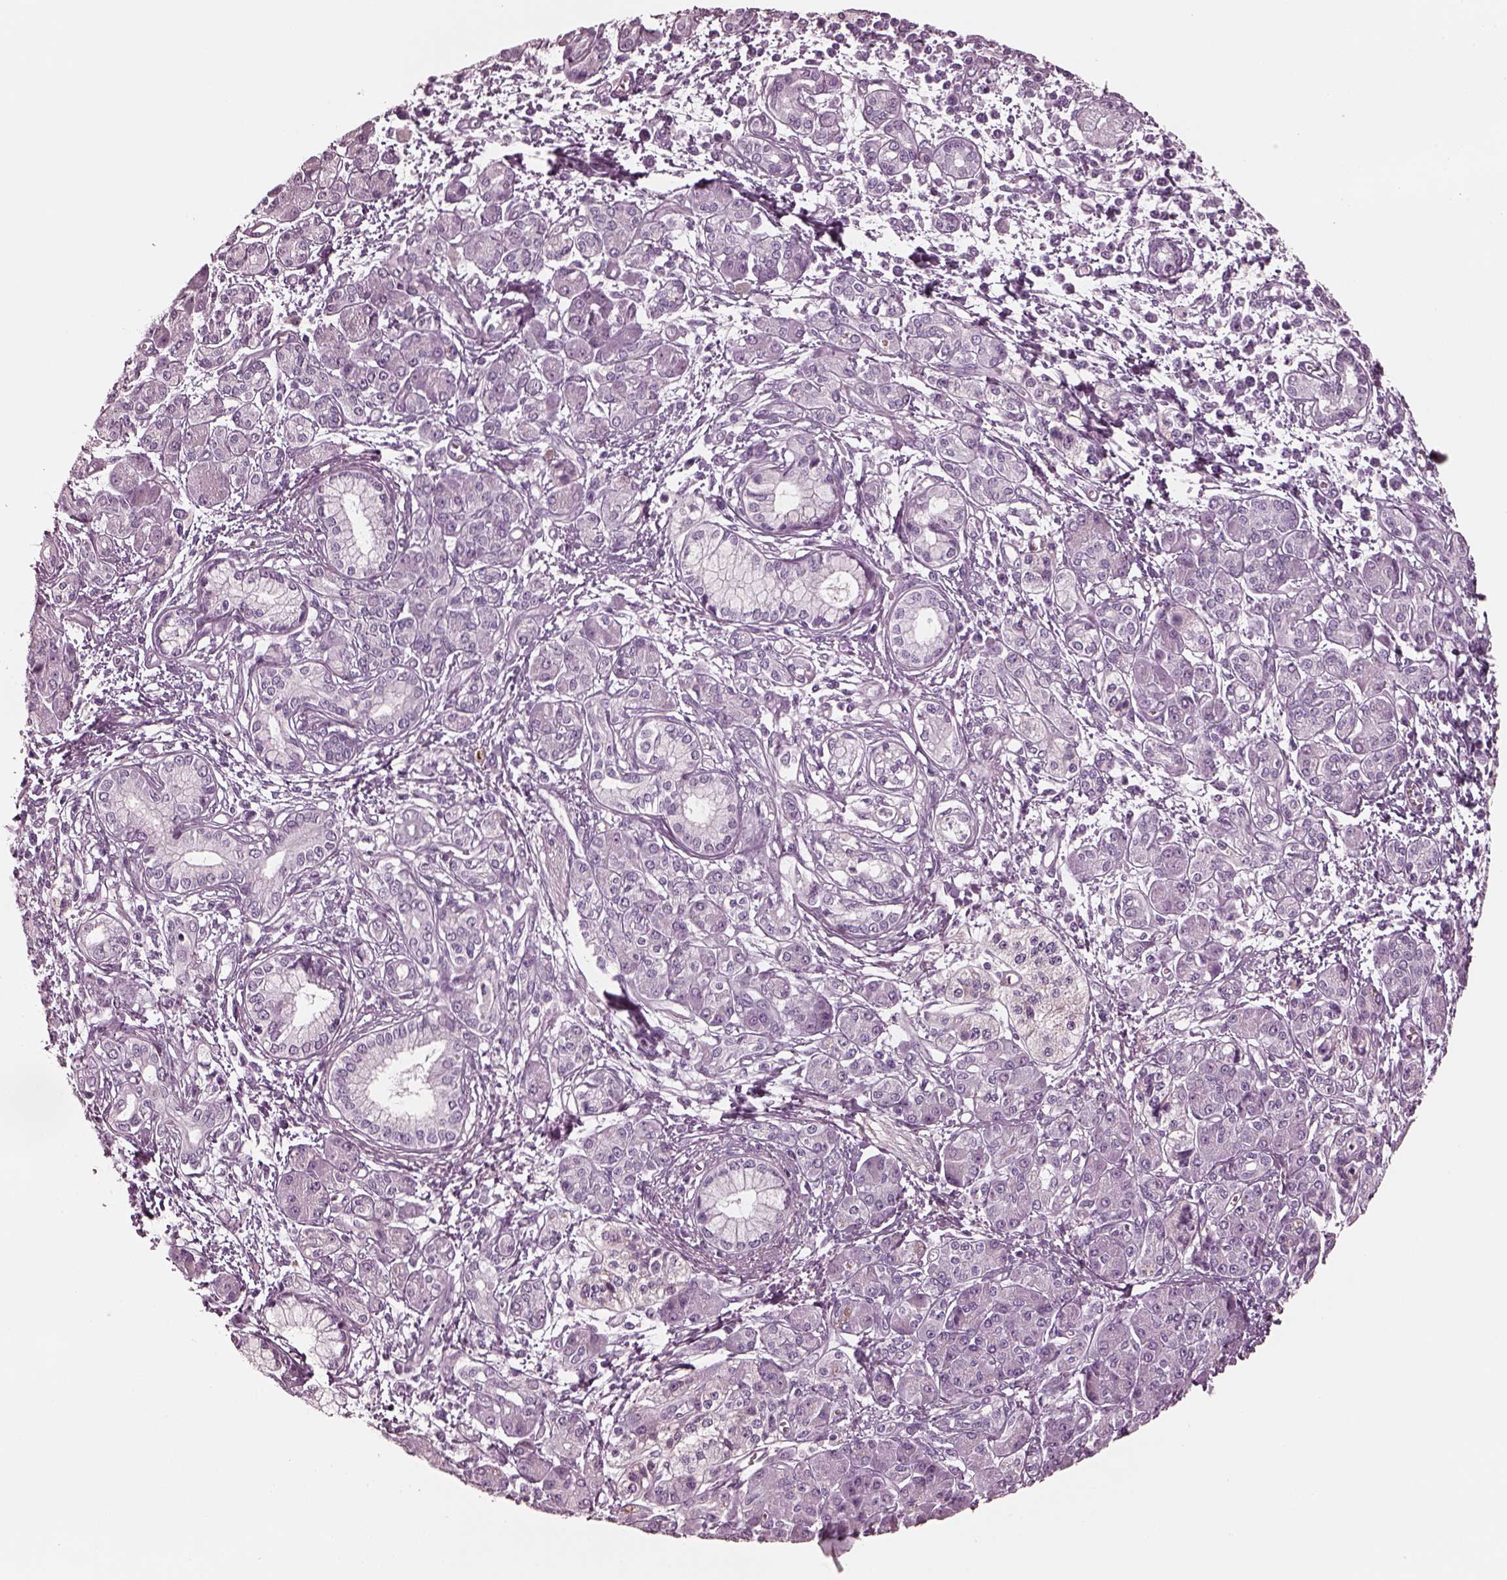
{"staining": {"intensity": "negative", "quantity": "none", "location": "none"}, "tissue": "pancreatic cancer", "cell_type": "Tumor cells", "image_type": "cancer", "snomed": [{"axis": "morphology", "description": "Adenocarcinoma, NOS"}, {"axis": "topography", "description": "Pancreas"}], "caption": "DAB immunohistochemical staining of human pancreatic cancer (adenocarcinoma) reveals no significant positivity in tumor cells.", "gene": "GRM6", "patient": {"sex": "male", "age": 70}}